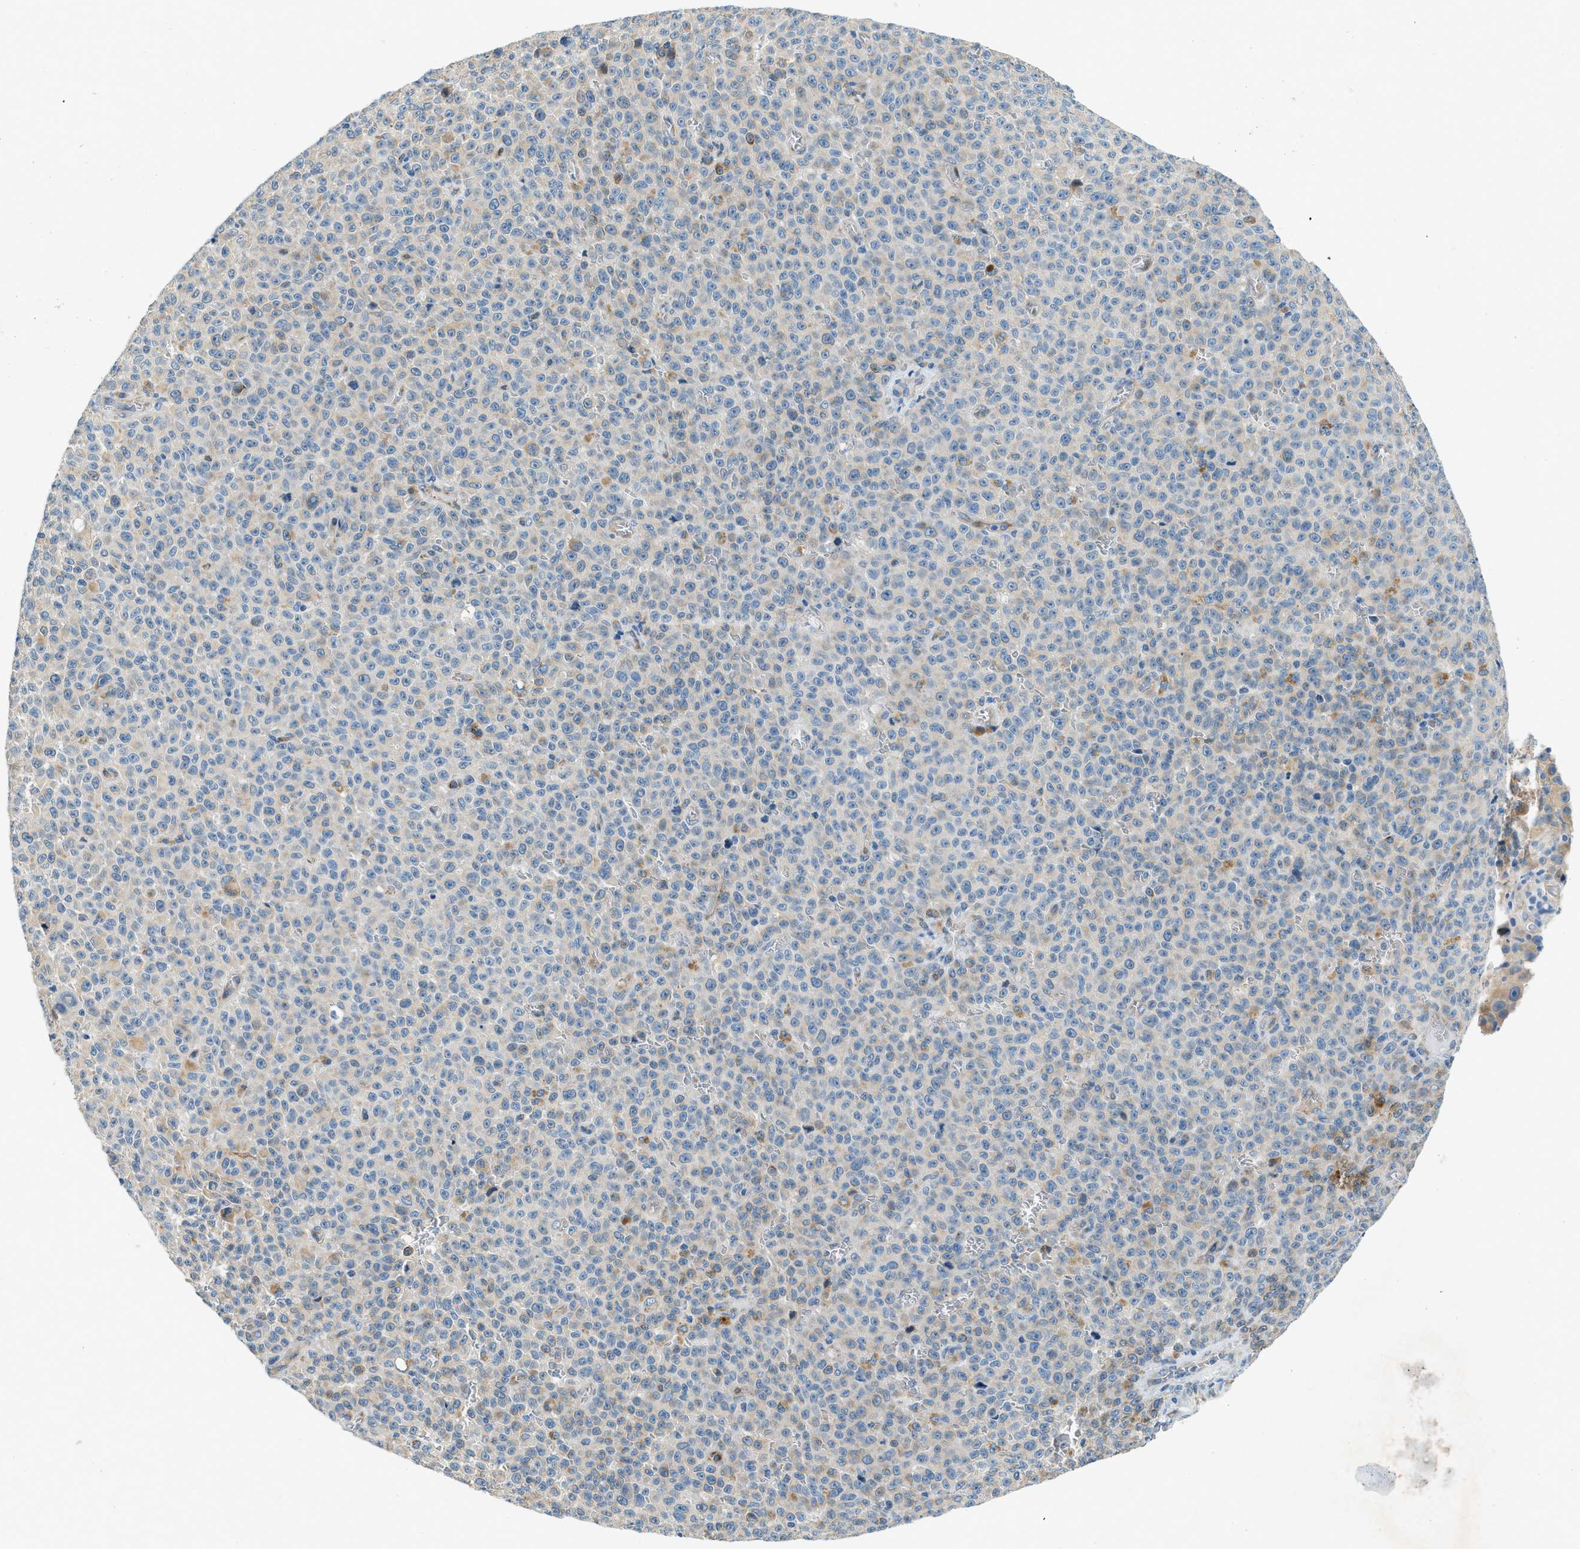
{"staining": {"intensity": "weak", "quantity": "<25%", "location": "cytoplasmic/membranous"}, "tissue": "melanoma", "cell_type": "Tumor cells", "image_type": "cancer", "snomed": [{"axis": "morphology", "description": "Malignant melanoma, NOS"}, {"axis": "topography", "description": "Skin"}], "caption": "The micrograph reveals no staining of tumor cells in melanoma.", "gene": "ZNF367", "patient": {"sex": "female", "age": 82}}